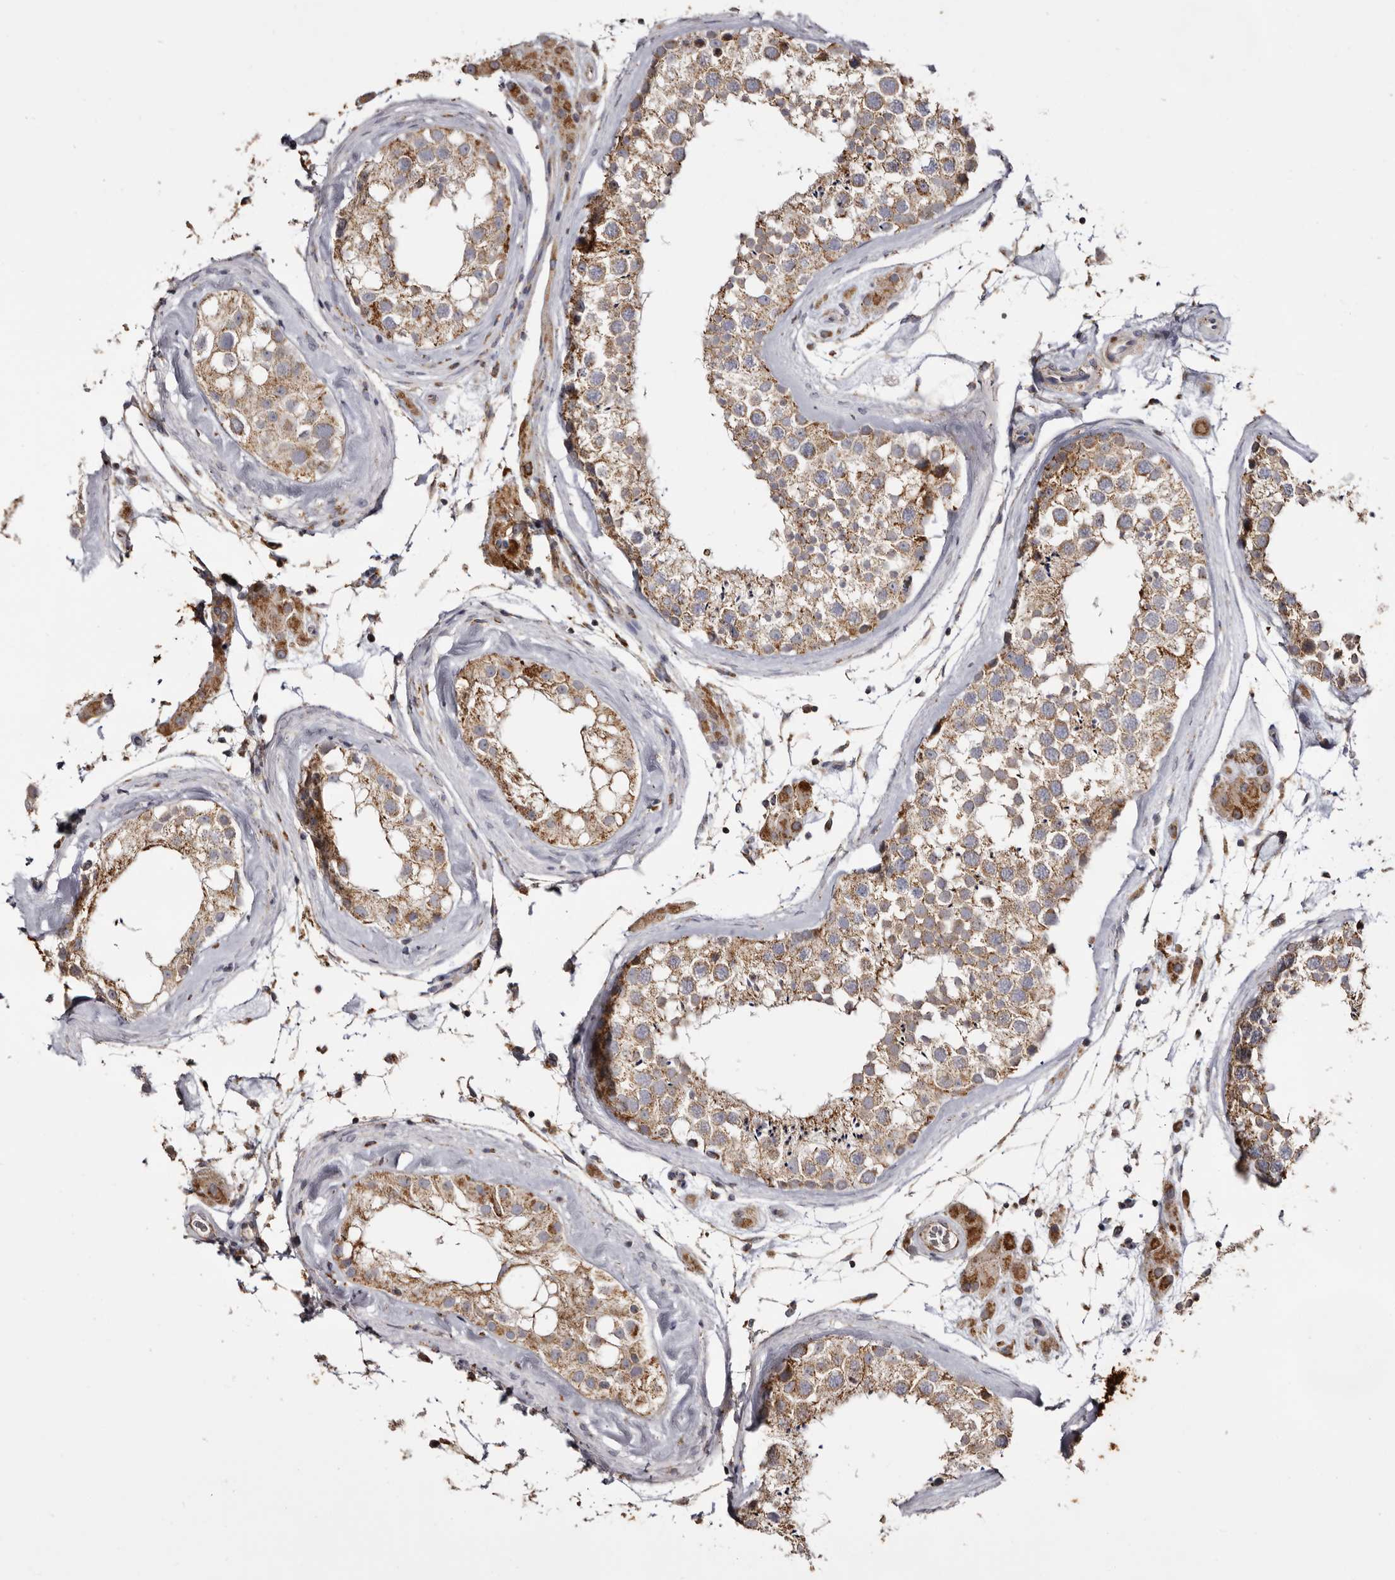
{"staining": {"intensity": "moderate", "quantity": ">75%", "location": "cytoplasmic/membranous"}, "tissue": "testis", "cell_type": "Cells in seminiferous ducts", "image_type": "normal", "snomed": [{"axis": "morphology", "description": "Normal tissue, NOS"}, {"axis": "topography", "description": "Testis"}], "caption": "Cells in seminiferous ducts show medium levels of moderate cytoplasmic/membranous expression in approximately >75% of cells in normal testis. The protein of interest is stained brown, and the nuclei are stained in blue (DAB IHC with brightfield microscopy, high magnification).", "gene": "MECR", "patient": {"sex": "male", "age": 46}}